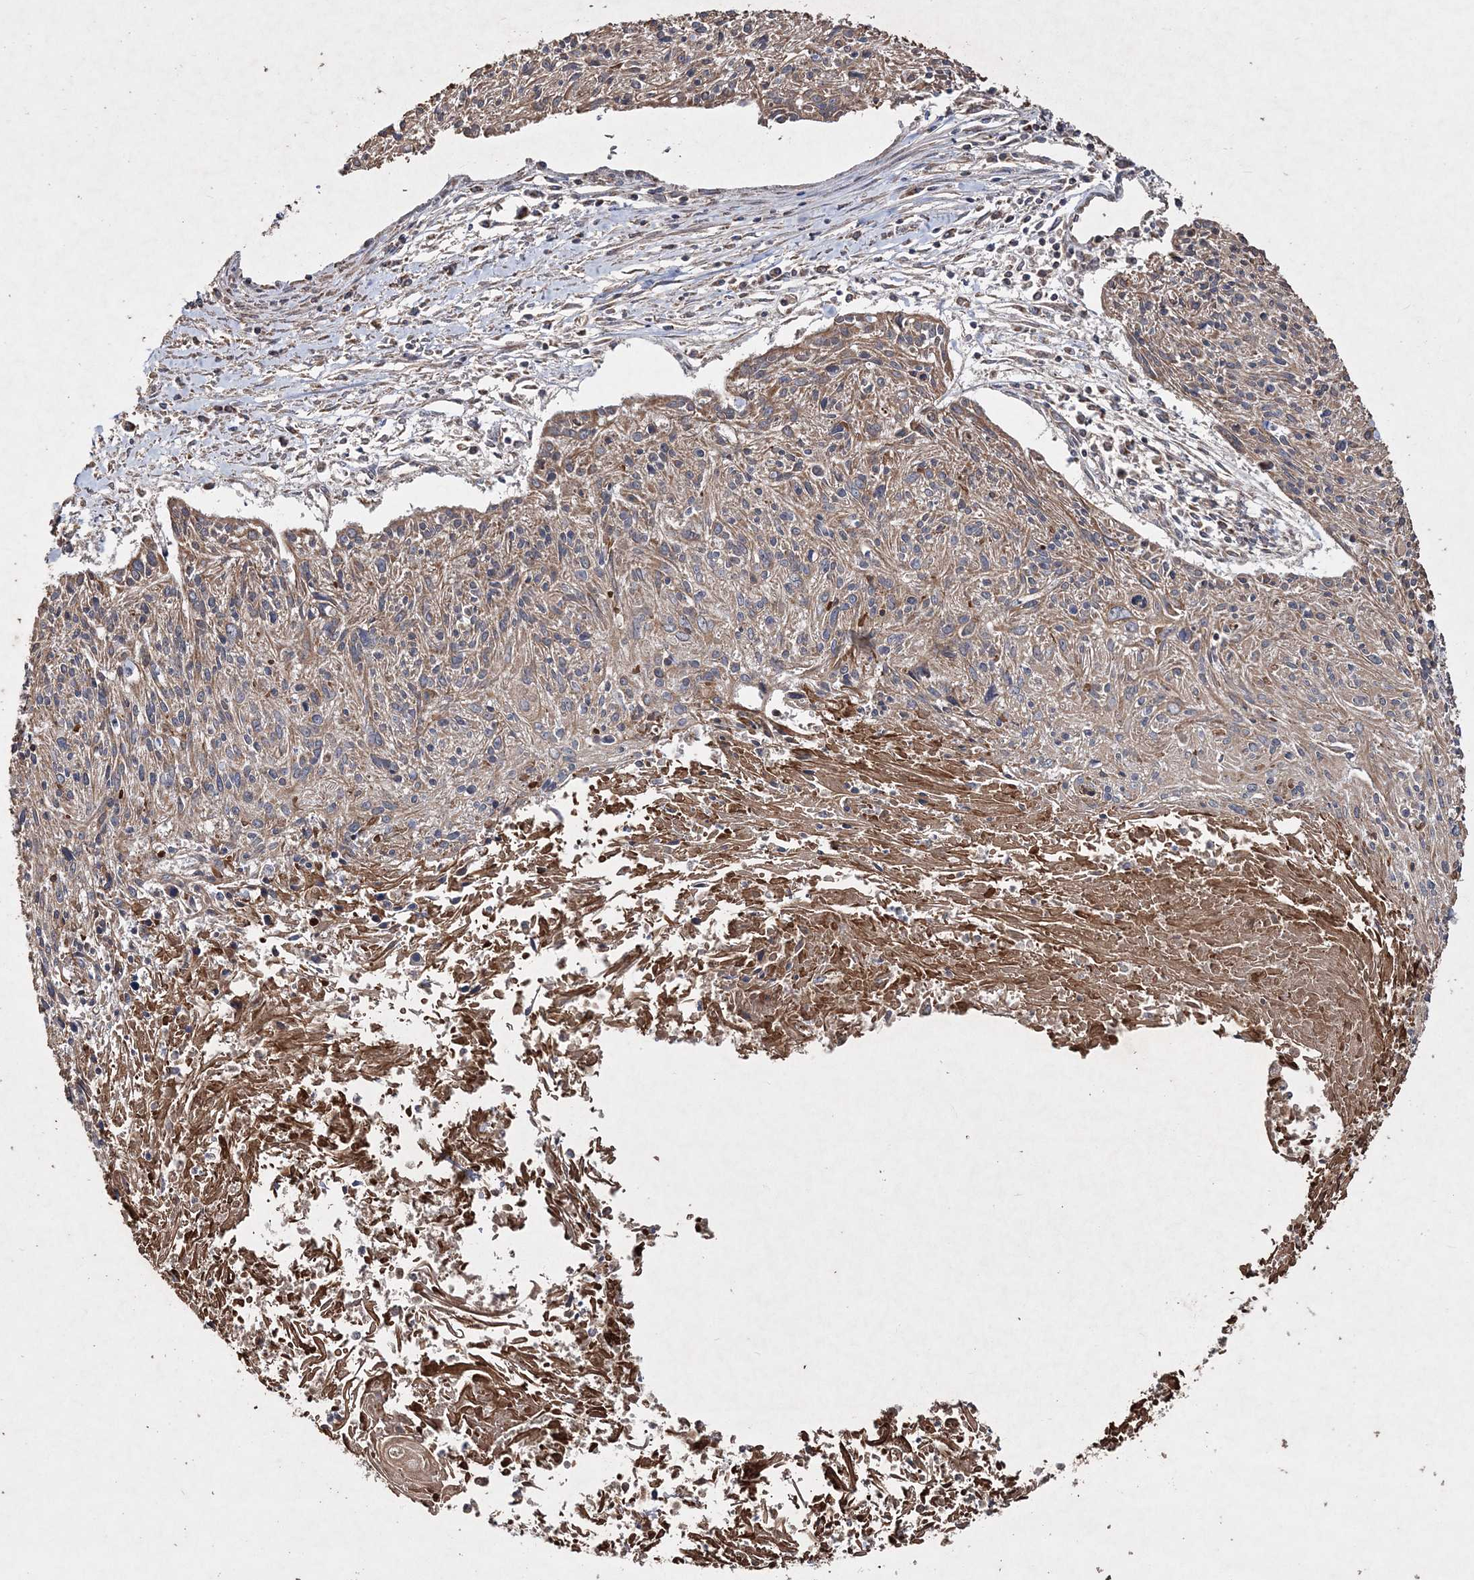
{"staining": {"intensity": "weak", "quantity": ">75%", "location": "cytoplasmic/membranous"}, "tissue": "cervical cancer", "cell_type": "Tumor cells", "image_type": "cancer", "snomed": [{"axis": "morphology", "description": "Squamous cell carcinoma, NOS"}, {"axis": "topography", "description": "Cervix"}], "caption": "A brown stain labels weak cytoplasmic/membranous staining of a protein in cervical cancer tumor cells.", "gene": "POC5", "patient": {"sex": "female", "age": 51}}